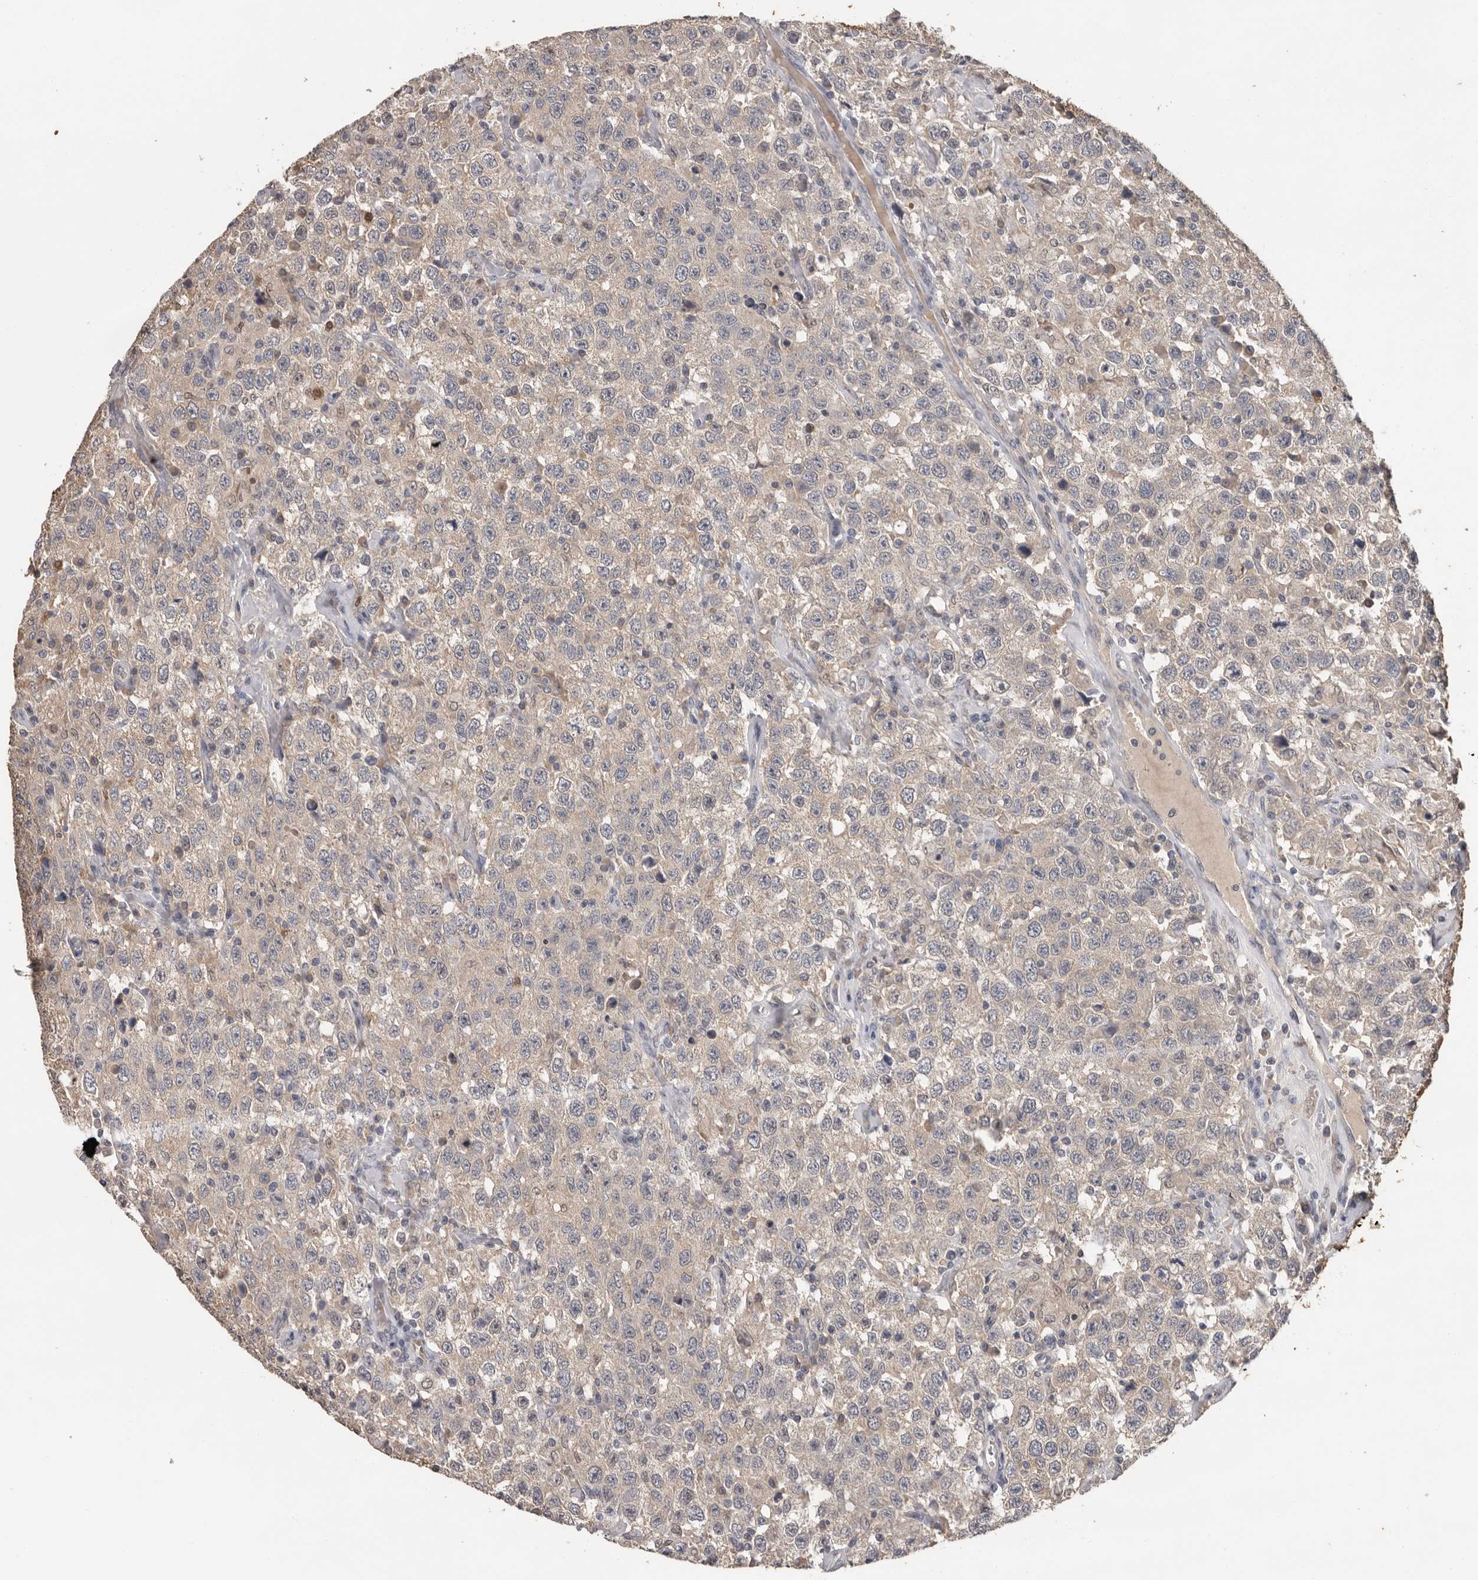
{"staining": {"intensity": "negative", "quantity": "none", "location": "none"}, "tissue": "testis cancer", "cell_type": "Tumor cells", "image_type": "cancer", "snomed": [{"axis": "morphology", "description": "Seminoma, NOS"}, {"axis": "topography", "description": "Testis"}], "caption": "Tumor cells show no significant staining in testis cancer.", "gene": "MTF1", "patient": {"sex": "male", "age": 41}}